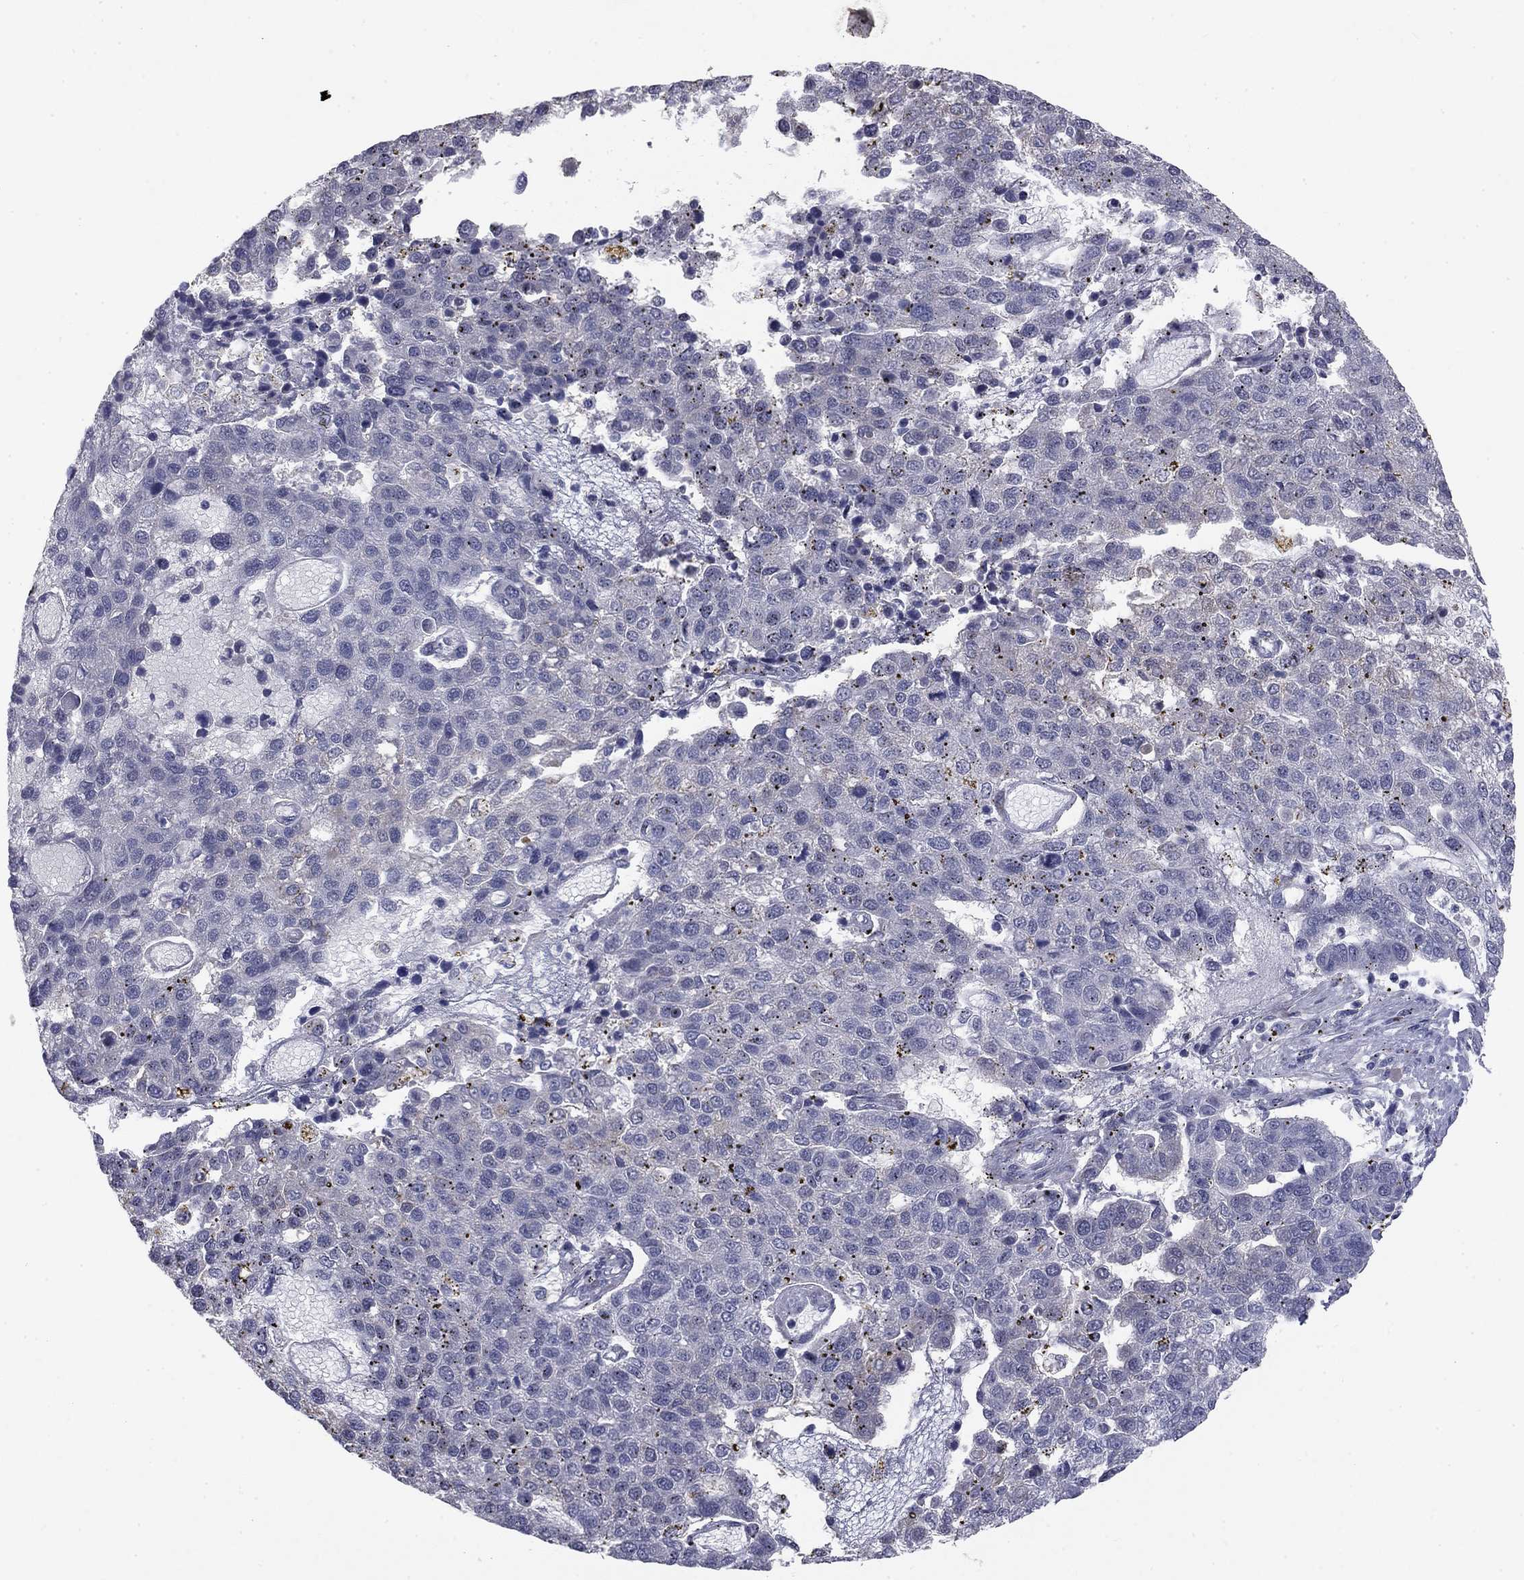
{"staining": {"intensity": "negative", "quantity": "none", "location": "none"}, "tissue": "pancreatic cancer", "cell_type": "Tumor cells", "image_type": "cancer", "snomed": [{"axis": "morphology", "description": "Adenocarcinoma, NOS"}, {"axis": "topography", "description": "Pancreas"}], "caption": "IHC micrograph of neoplastic tissue: human adenocarcinoma (pancreatic) stained with DAB demonstrates no significant protein positivity in tumor cells. Nuclei are stained in blue.", "gene": "PRRT2", "patient": {"sex": "female", "age": 61}}